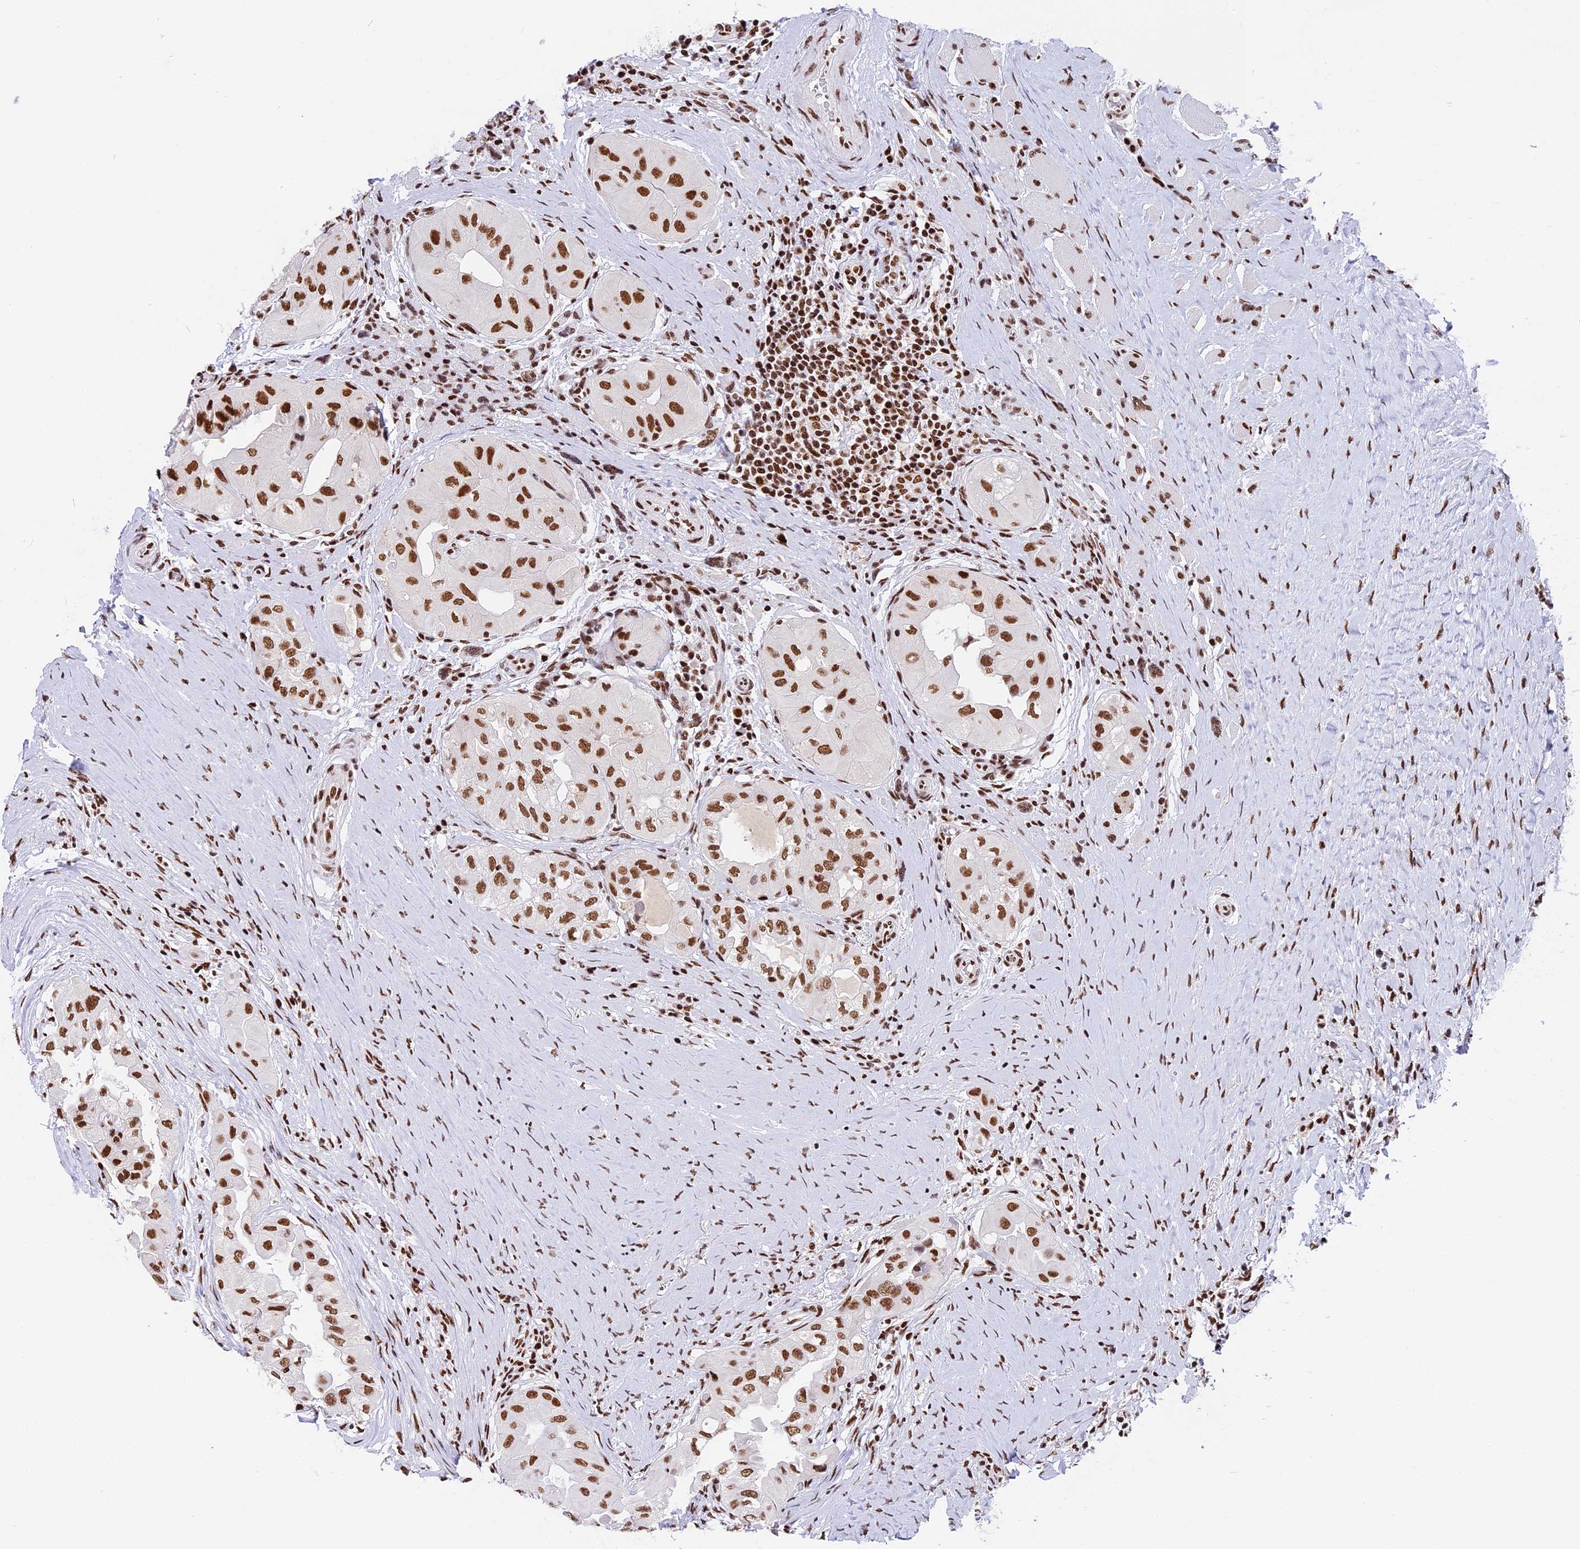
{"staining": {"intensity": "strong", "quantity": ">75%", "location": "nuclear"}, "tissue": "thyroid cancer", "cell_type": "Tumor cells", "image_type": "cancer", "snomed": [{"axis": "morphology", "description": "Papillary adenocarcinoma, NOS"}, {"axis": "topography", "description": "Thyroid gland"}], "caption": "Immunohistochemical staining of human thyroid cancer reveals high levels of strong nuclear protein staining in about >75% of tumor cells. (DAB (3,3'-diaminobenzidine) IHC, brown staining for protein, blue staining for nuclei).", "gene": "SBNO1", "patient": {"sex": "female", "age": 59}}